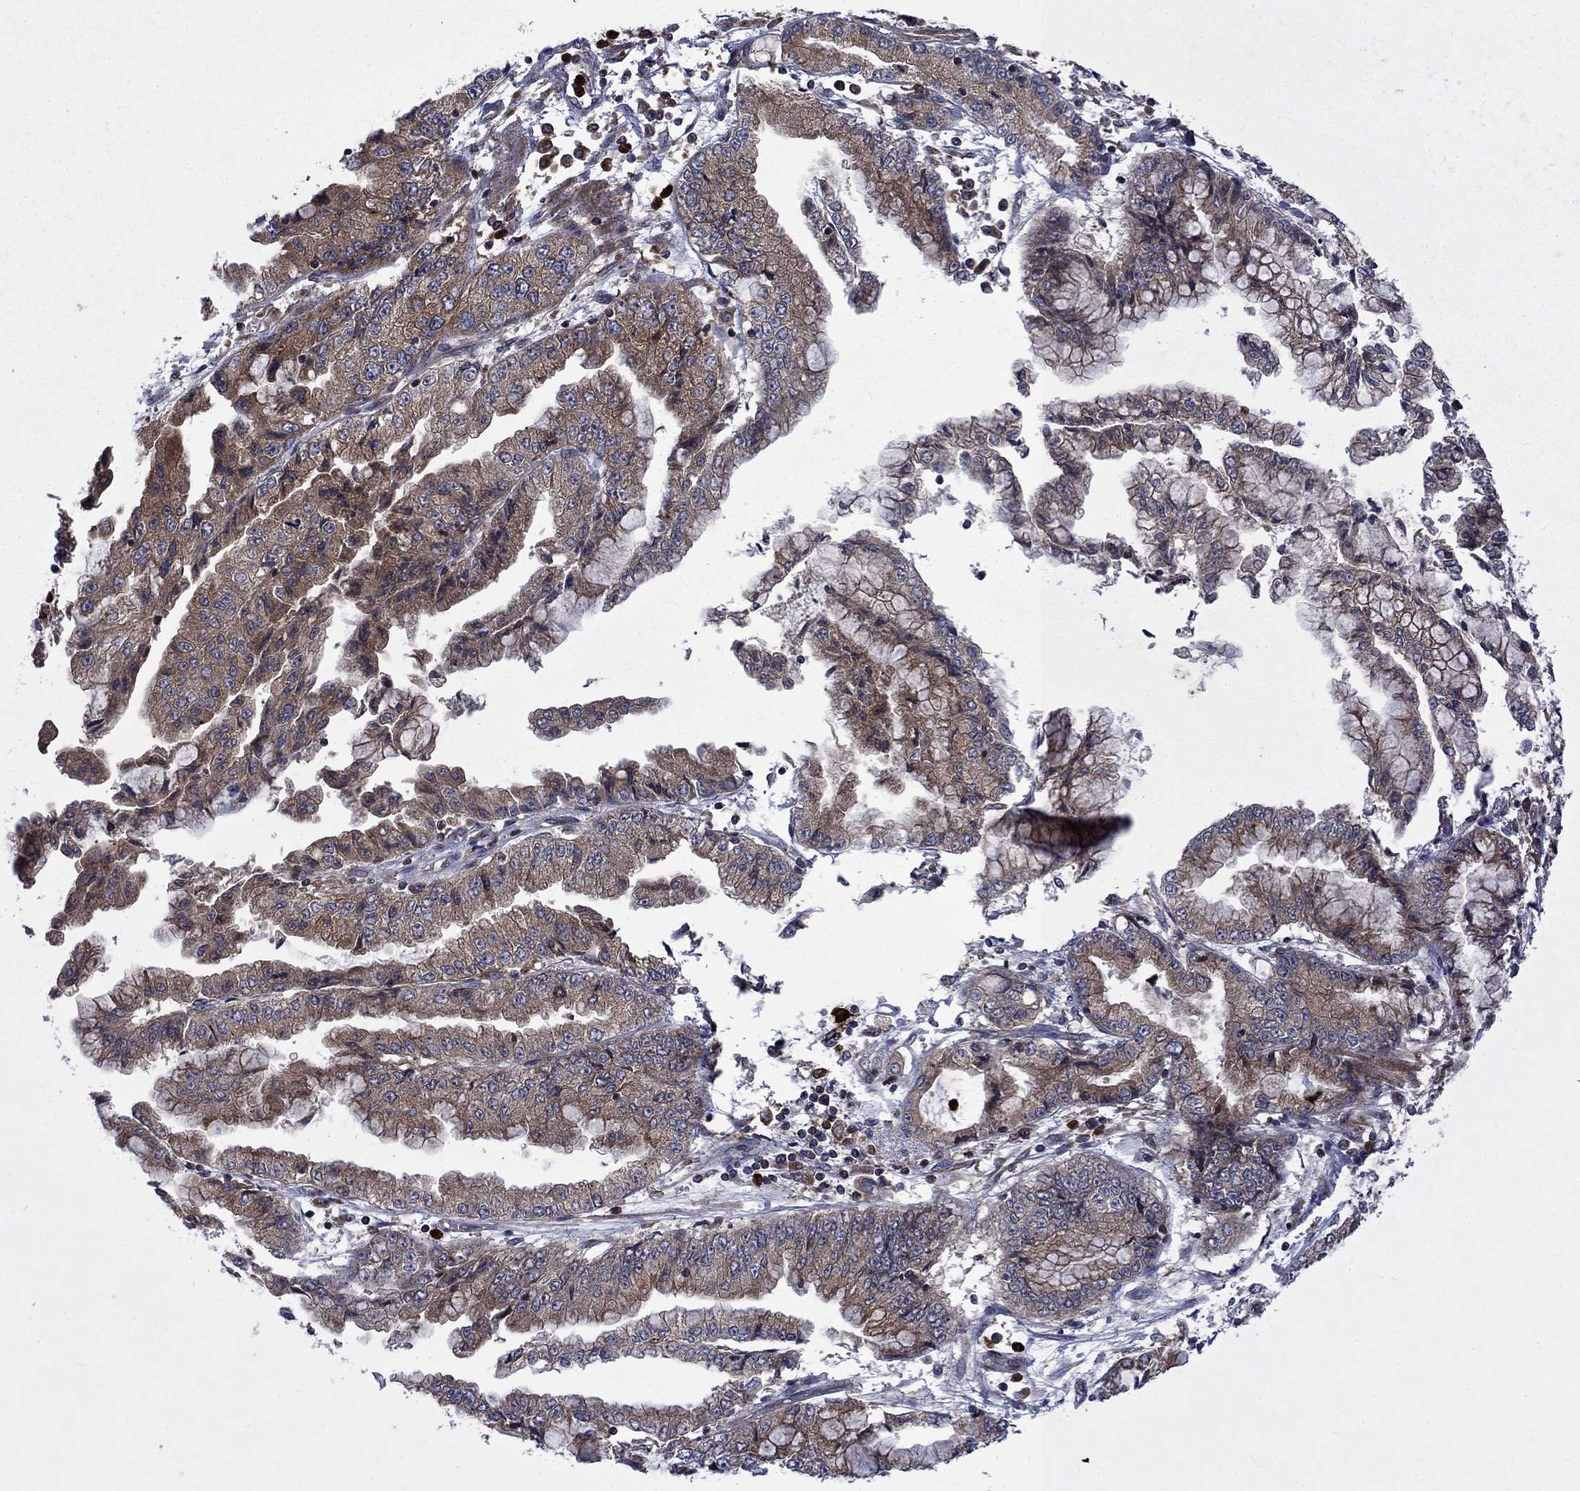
{"staining": {"intensity": "moderate", "quantity": ">75%", "location": "cytoplasmic/membranous"}, "tissue": "stomach cancer", "cell_type": "Tumor cells", "image_type": "cancer", "snomed": [{"axis": "morphology", "description": "Adenocarcinoma, NOS"}, {"axis": "topography", "description": "Stomach, upper"}], "caption": "A photomicrograph showing moderate cytoplasmic/membranous positivity in approximately >75% of tumor cells in stomach adenocarcinoma, as visualized by brown immunohistochemical staining.", "gene": "TMEM33", "patient": {"sex": "female", "age": 74}}